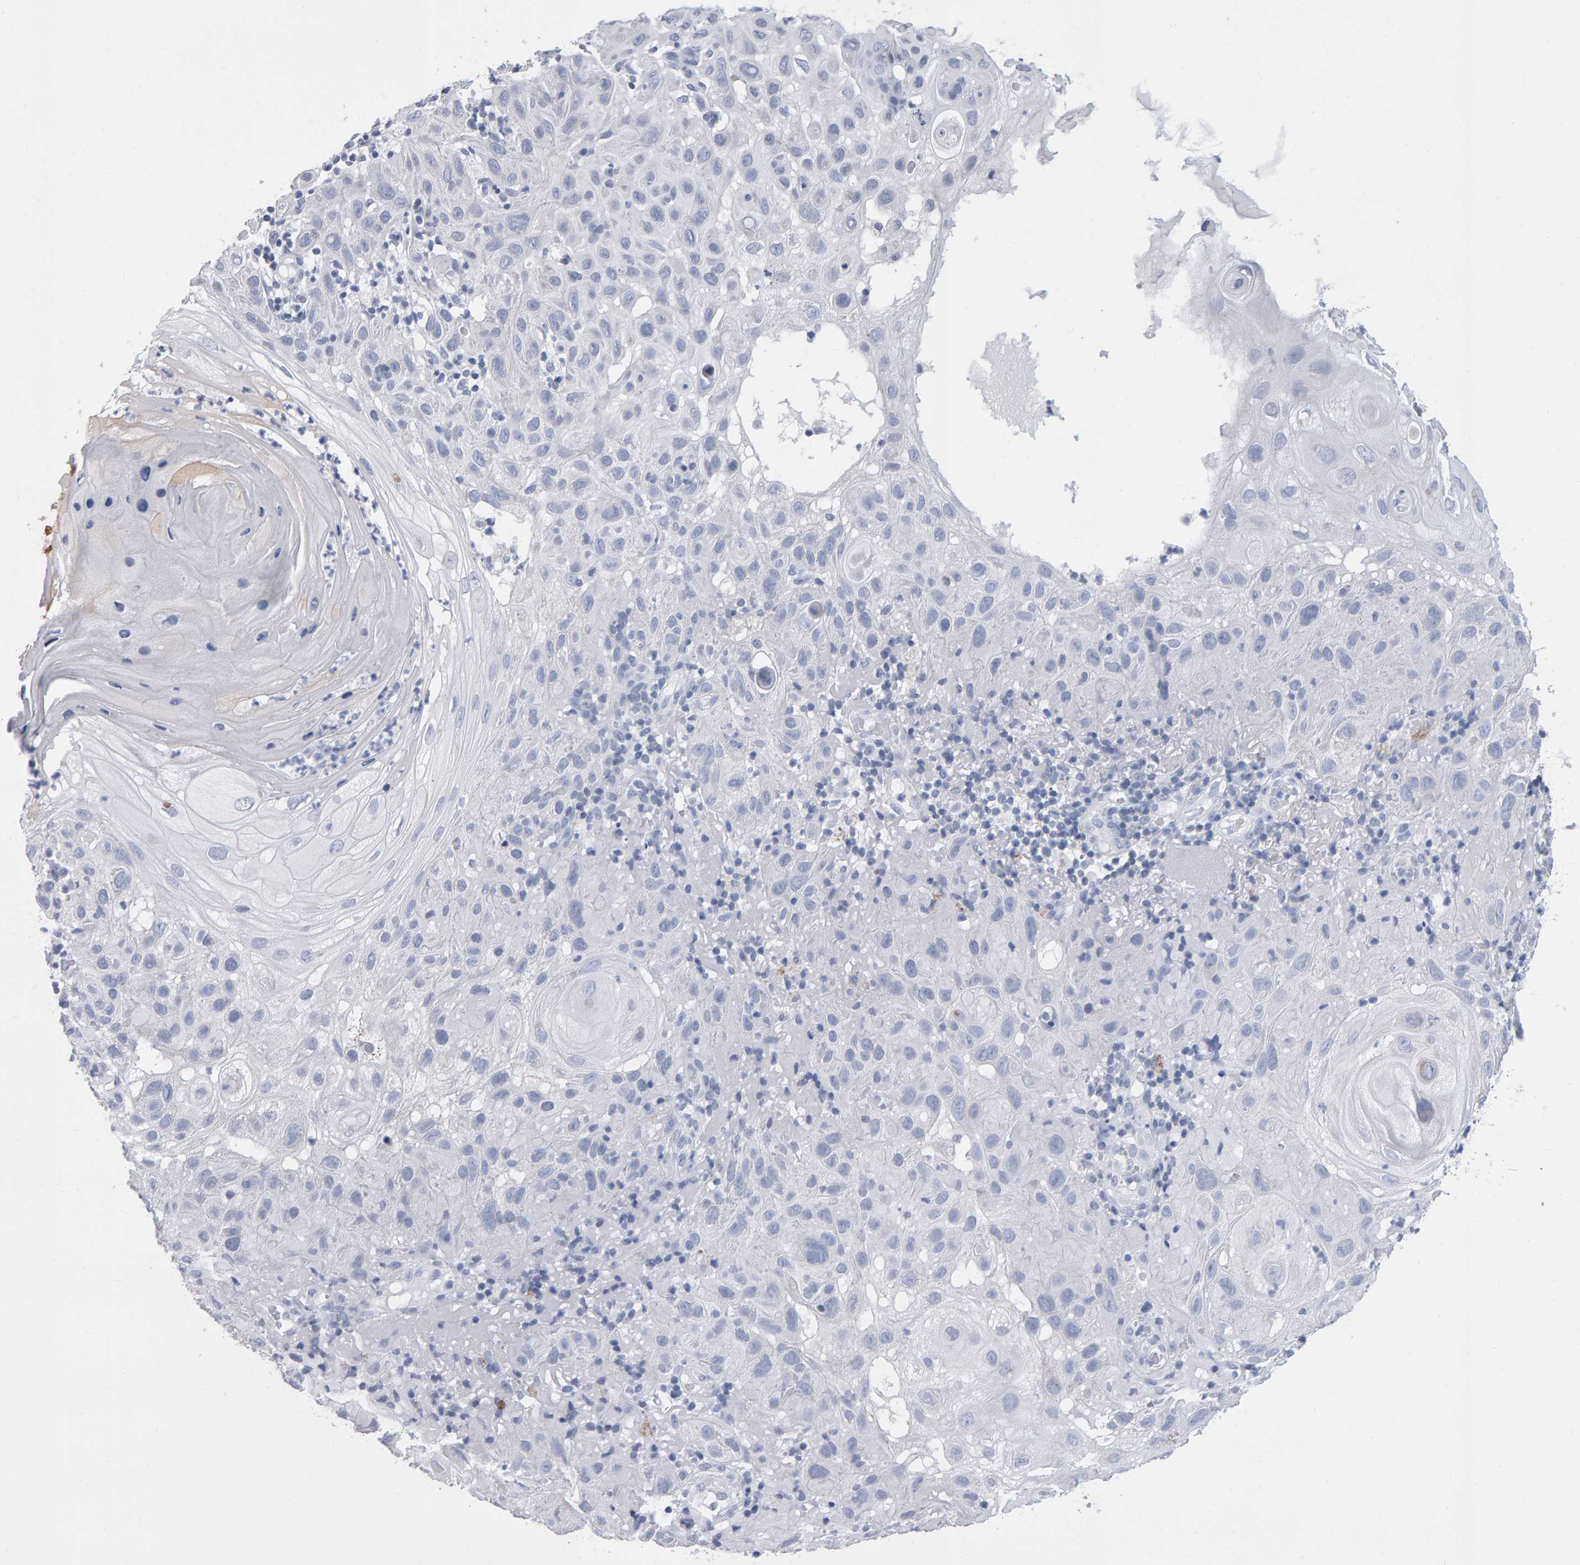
{"staining": {"intensity": "negative", "quantity": "none", "location": "none"}, "tissue": "skin cancer", "cell_type": "Tumor cells", "image_type": "cancer", "snomed": [{"axis": "morphology", "description": "Squamous cell carcinoma, NOS"}, {"axis": "topography", "description": "Skin"}], "caption": "Tumor cells show no significant positivity in skin cancer.", "gene": "NCDN", "patient": {"sex": "female", "age": 96}}